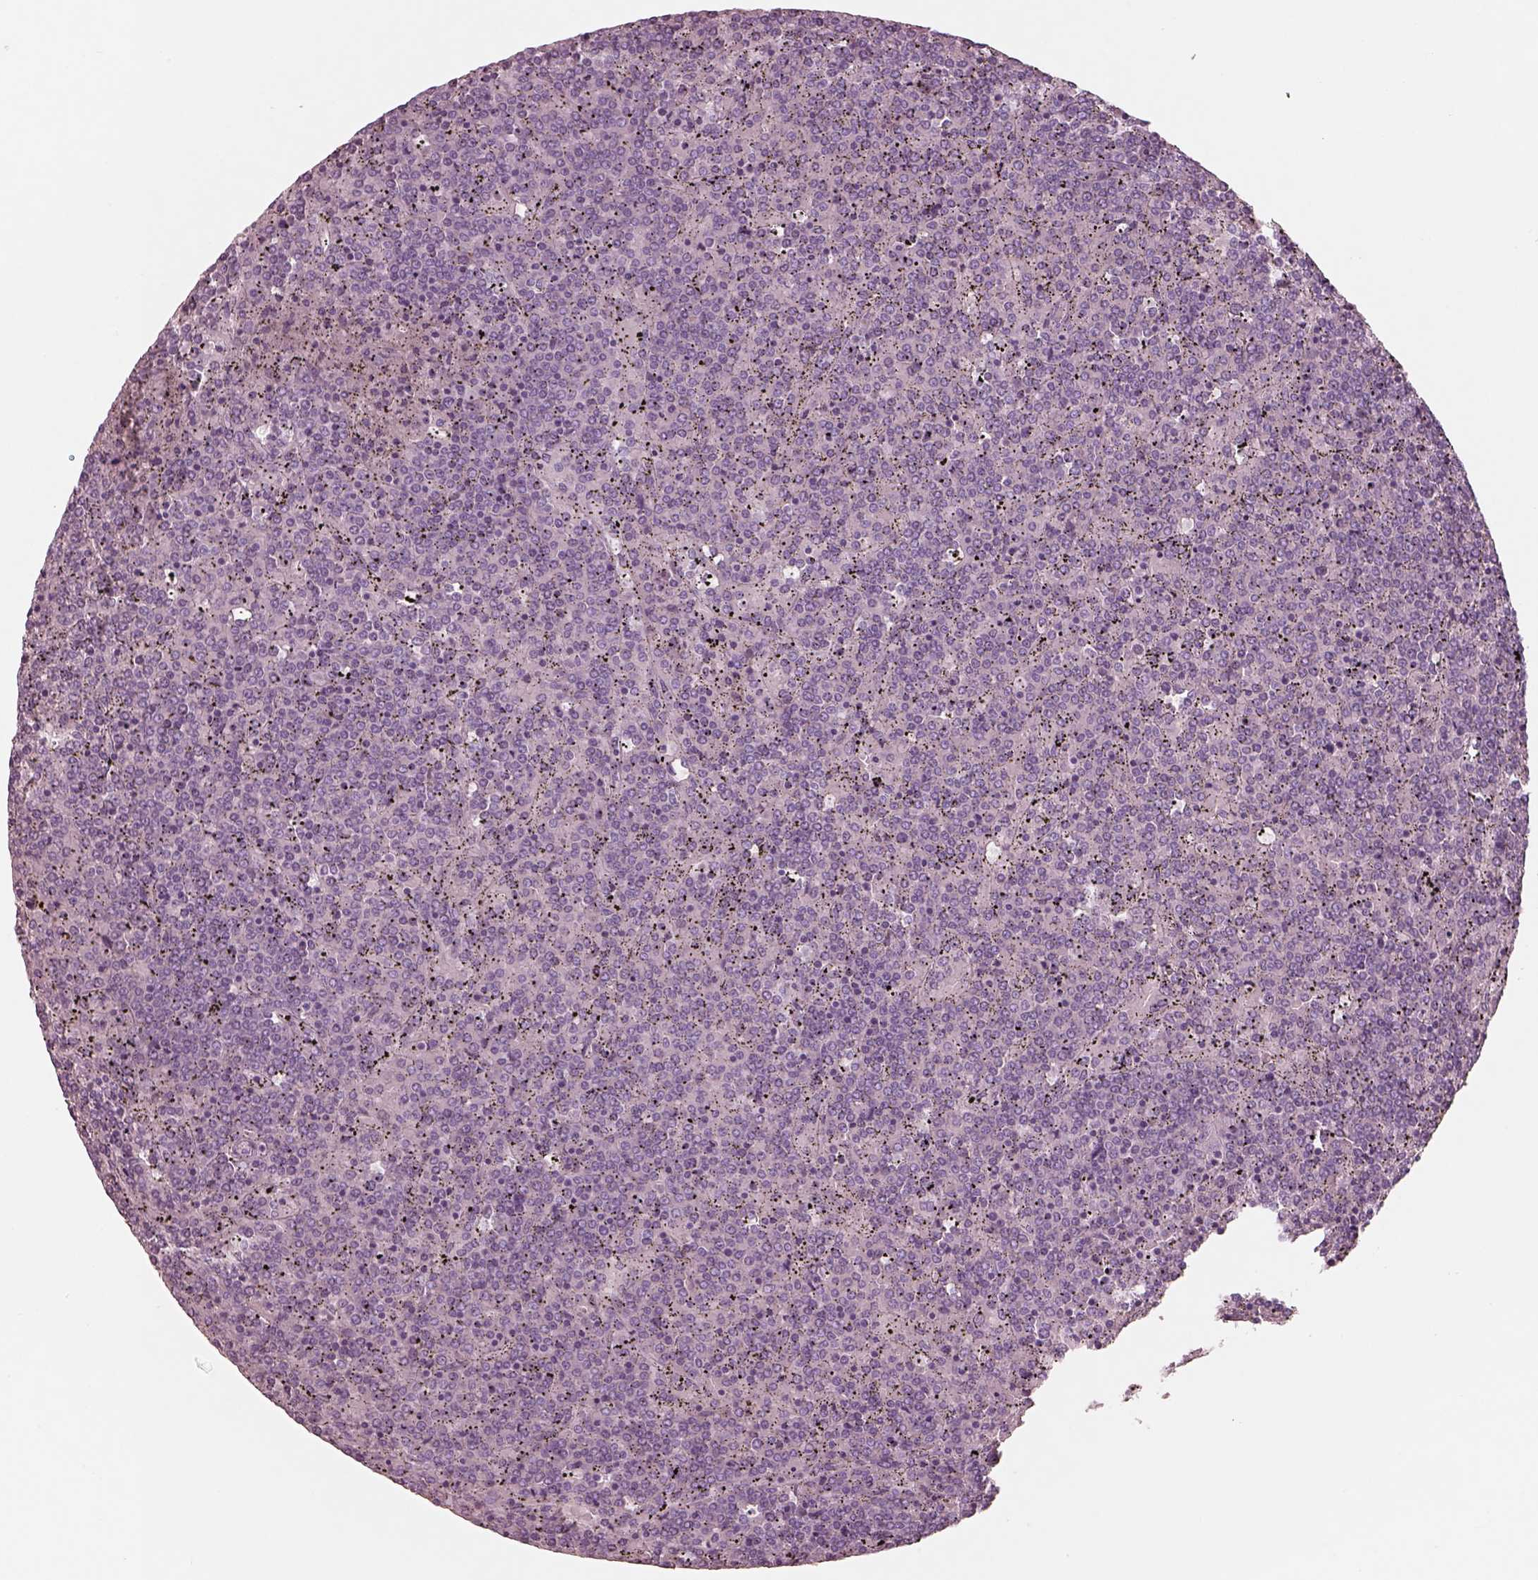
{"staining": {"intensity": "negative", "quantity": "none", "location": "none"}, "tissue": "lymphoma", "cell_type": "Tumor cells", "image_type": "cancer", "snomed": [{"axis": "morphology", "description": "Malignant lymphoma, non-Hodgkin's type, Low grade"}, {"axis": "topography", "description": "Spleen"}], "caption": "DAB (3,3'-diaminobenzidine) immunohistochemical staining of human lymphoma demonstrates no significant expression in tumor cells.", "gene": "PON3", "patient": {"sex": "female", "age": 19}}